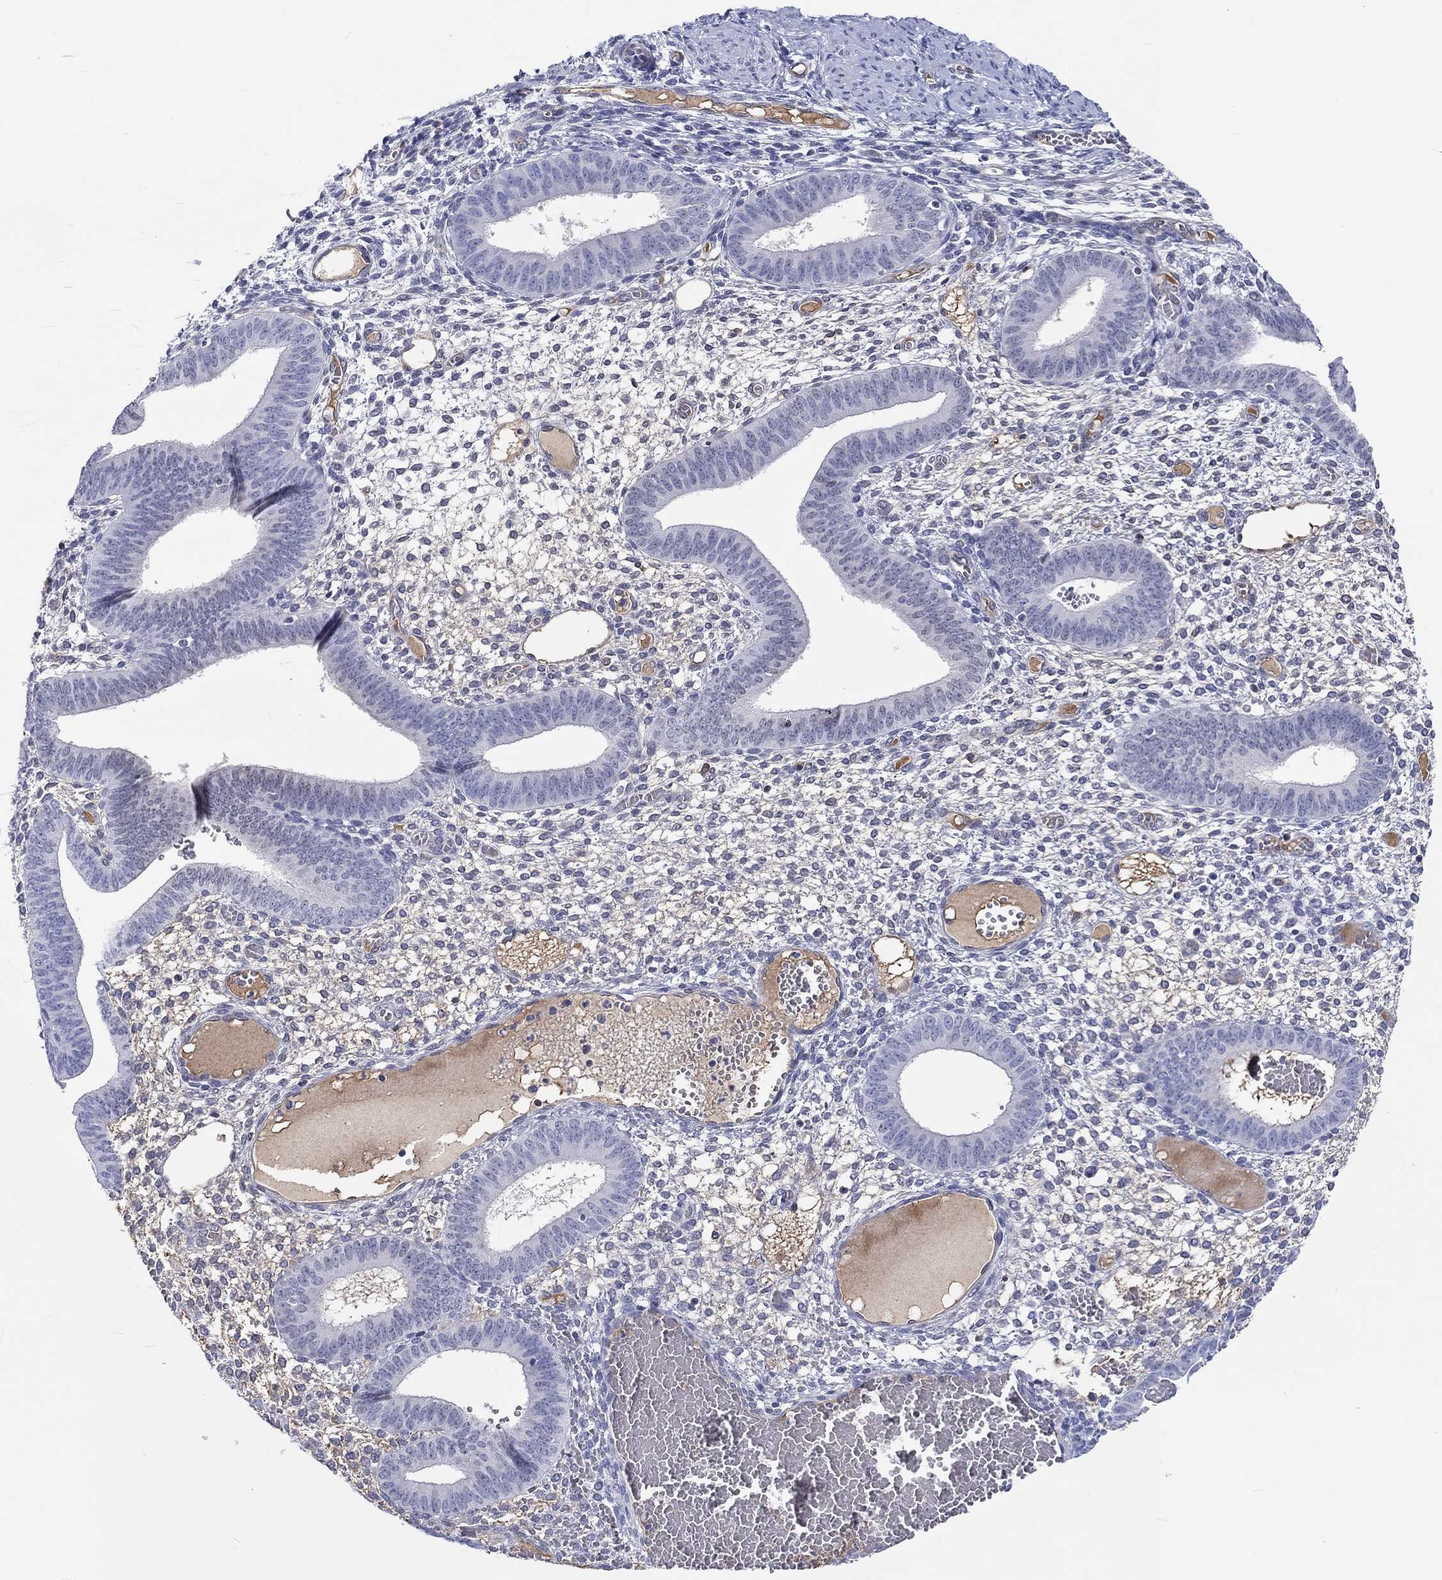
{"staining": {"intensity": "negative", "quantity": "none", "location": "none"}, "tissue": "endometrium", "cell_type": "Cells in endometrial stroma", "image_type": "normal", "snomed": [{"axis": "morphology", "description": "Normal tissue, NOS"}, {"axis": "topography", "description": "Endometrium"}], "caption": "IHC histopathology image of unremarkable human endometrium stained for a protein (brown), which shows no staining in cells in endometrial stroma.", "gene": "CDY1B", "patient": {"sex": "female", "age": 42}}